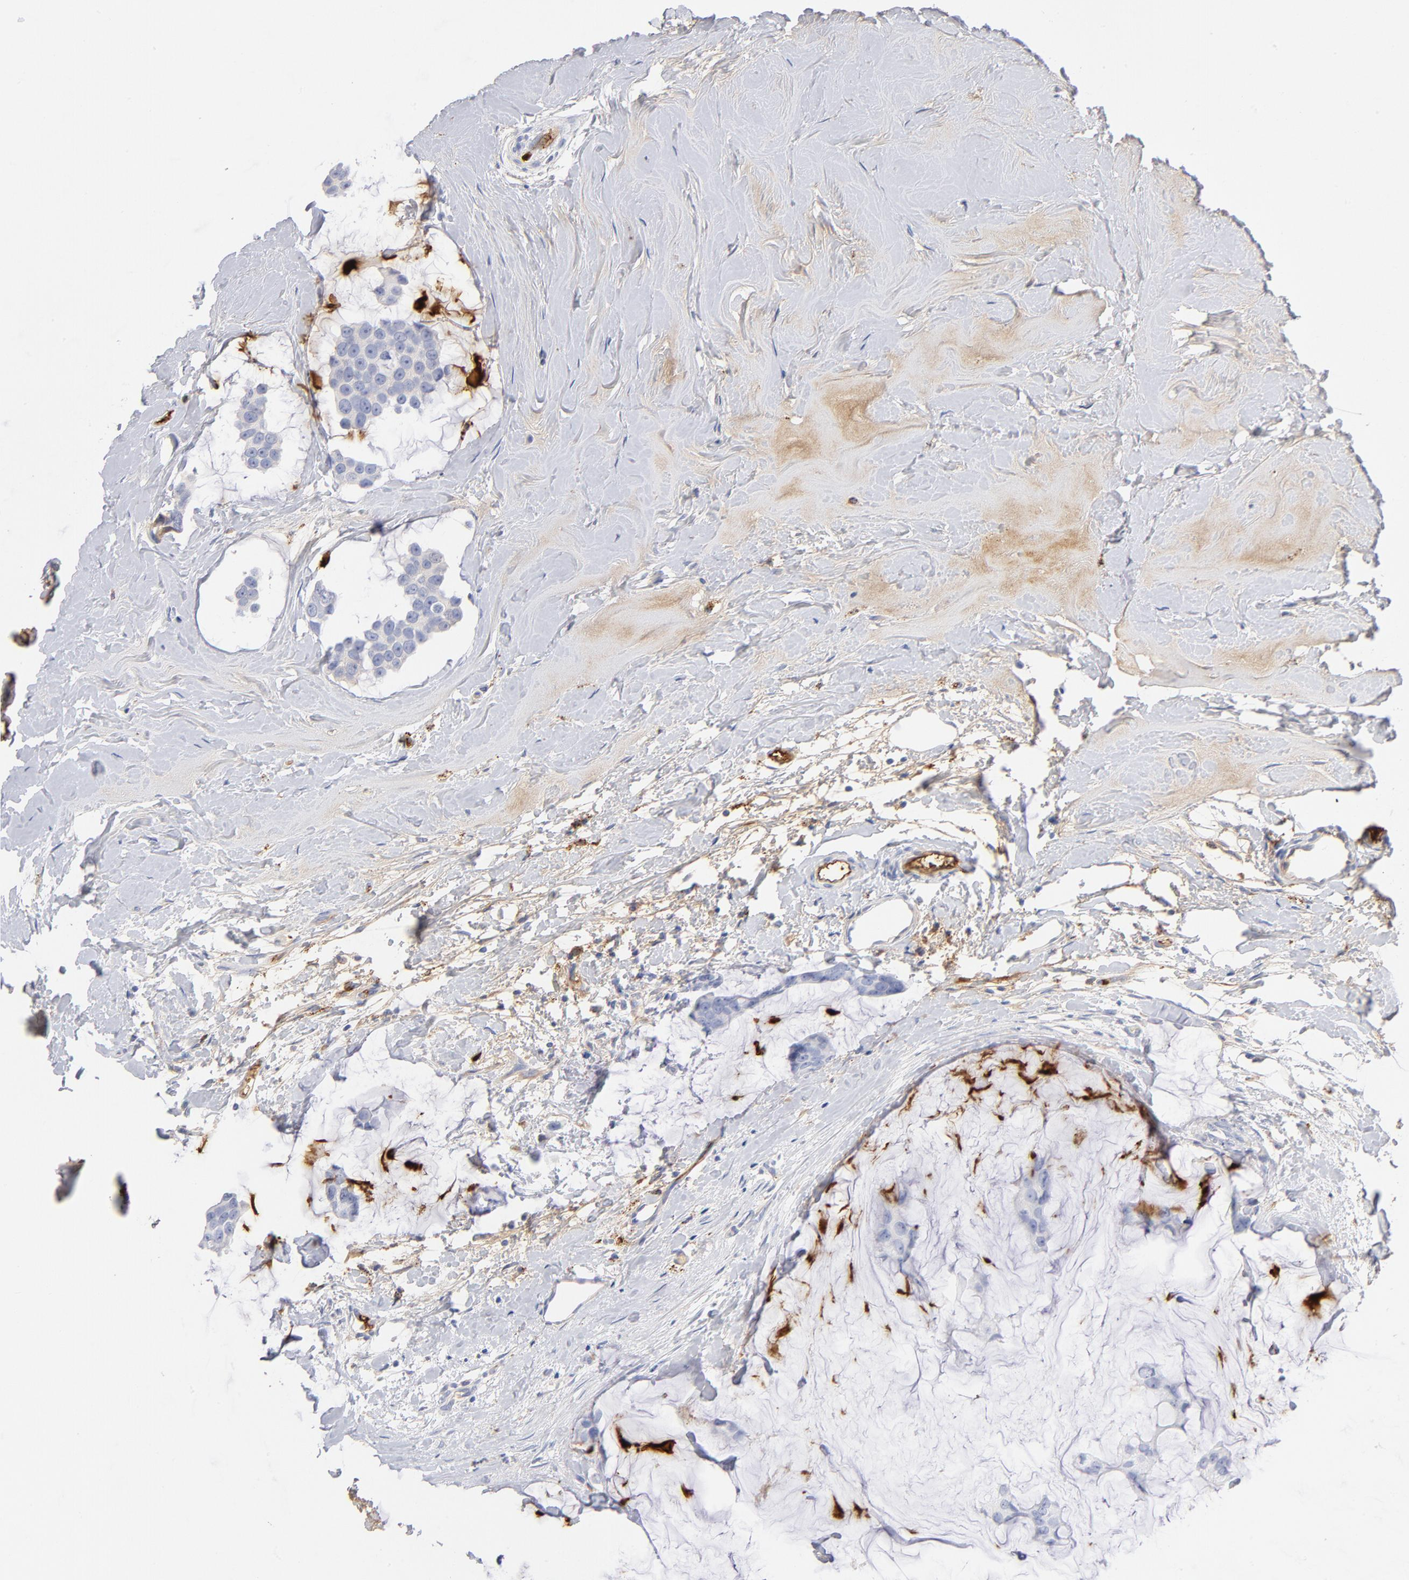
{"staining": {"intensity": "negative", "quantity": "none", "location": "none"}, "tissue": "breast cancer", "cell_type": "Tumor cells", "image_type": "cancer", "snomed": [{"axis": "morphology", "description": "Normal tissue, NOS"}, {"axis": "morphology", "description": "Duct carcinoma"}, {"axis": "topography", "description": "Breast"}], "caption": "The image displays no significant positivity in tumor cells of breast infiltrating ductal carcinoma. (DAB (3,3'-diaminobenzidine) immunohistochemistry (IHC) visualized using brightfield microscopy, high magnification).", "gene": "C3", "patient": {"sex": "female", "age": 50}}